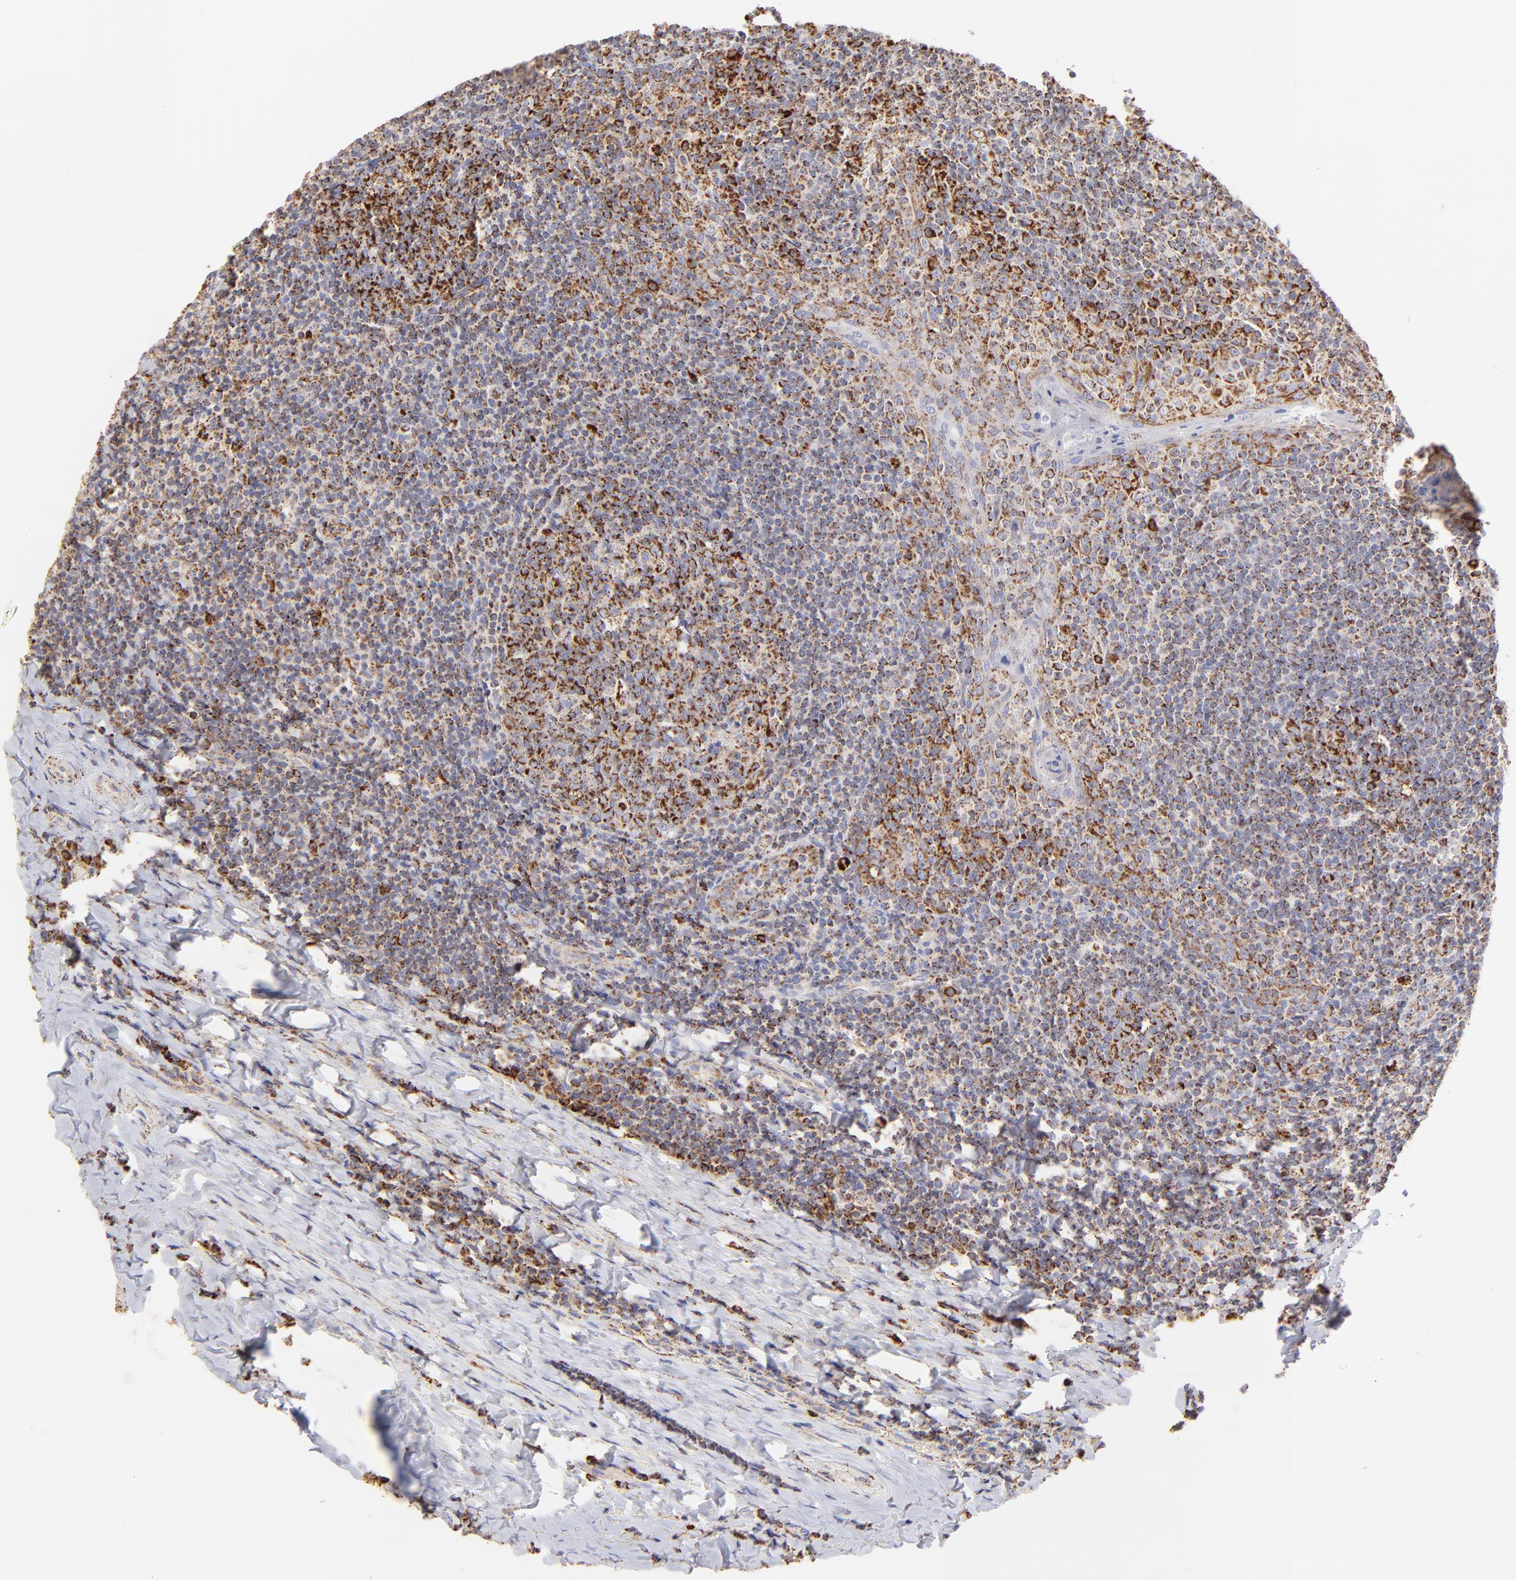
{"staining": {"intensity": "strong", "quantity": "25%-75%", "location": "cytoplasmic/membranous"}, "tissue": "tonsil", "cell_type": "Germinal center cells", "image_type": "normal", "snomed": [{"axis": "morphology", "description": "Normal tissue, NOS"}, {"axis": "topography", "description": "Tonsil"}], "caption": "Immunohistochemistry (IHC) photomicrograph of unremarkable tonsil: human tonsil stained using immunohistochemistry (IHC) displays high levels of strong protein expression localized specifically in the cytoplasmic/membranous of germinal center cells, appearing as a cytoplasmic/membranous brown color.", "gene": "ECH1", "patient": {"sex": "male", "age": 31}}